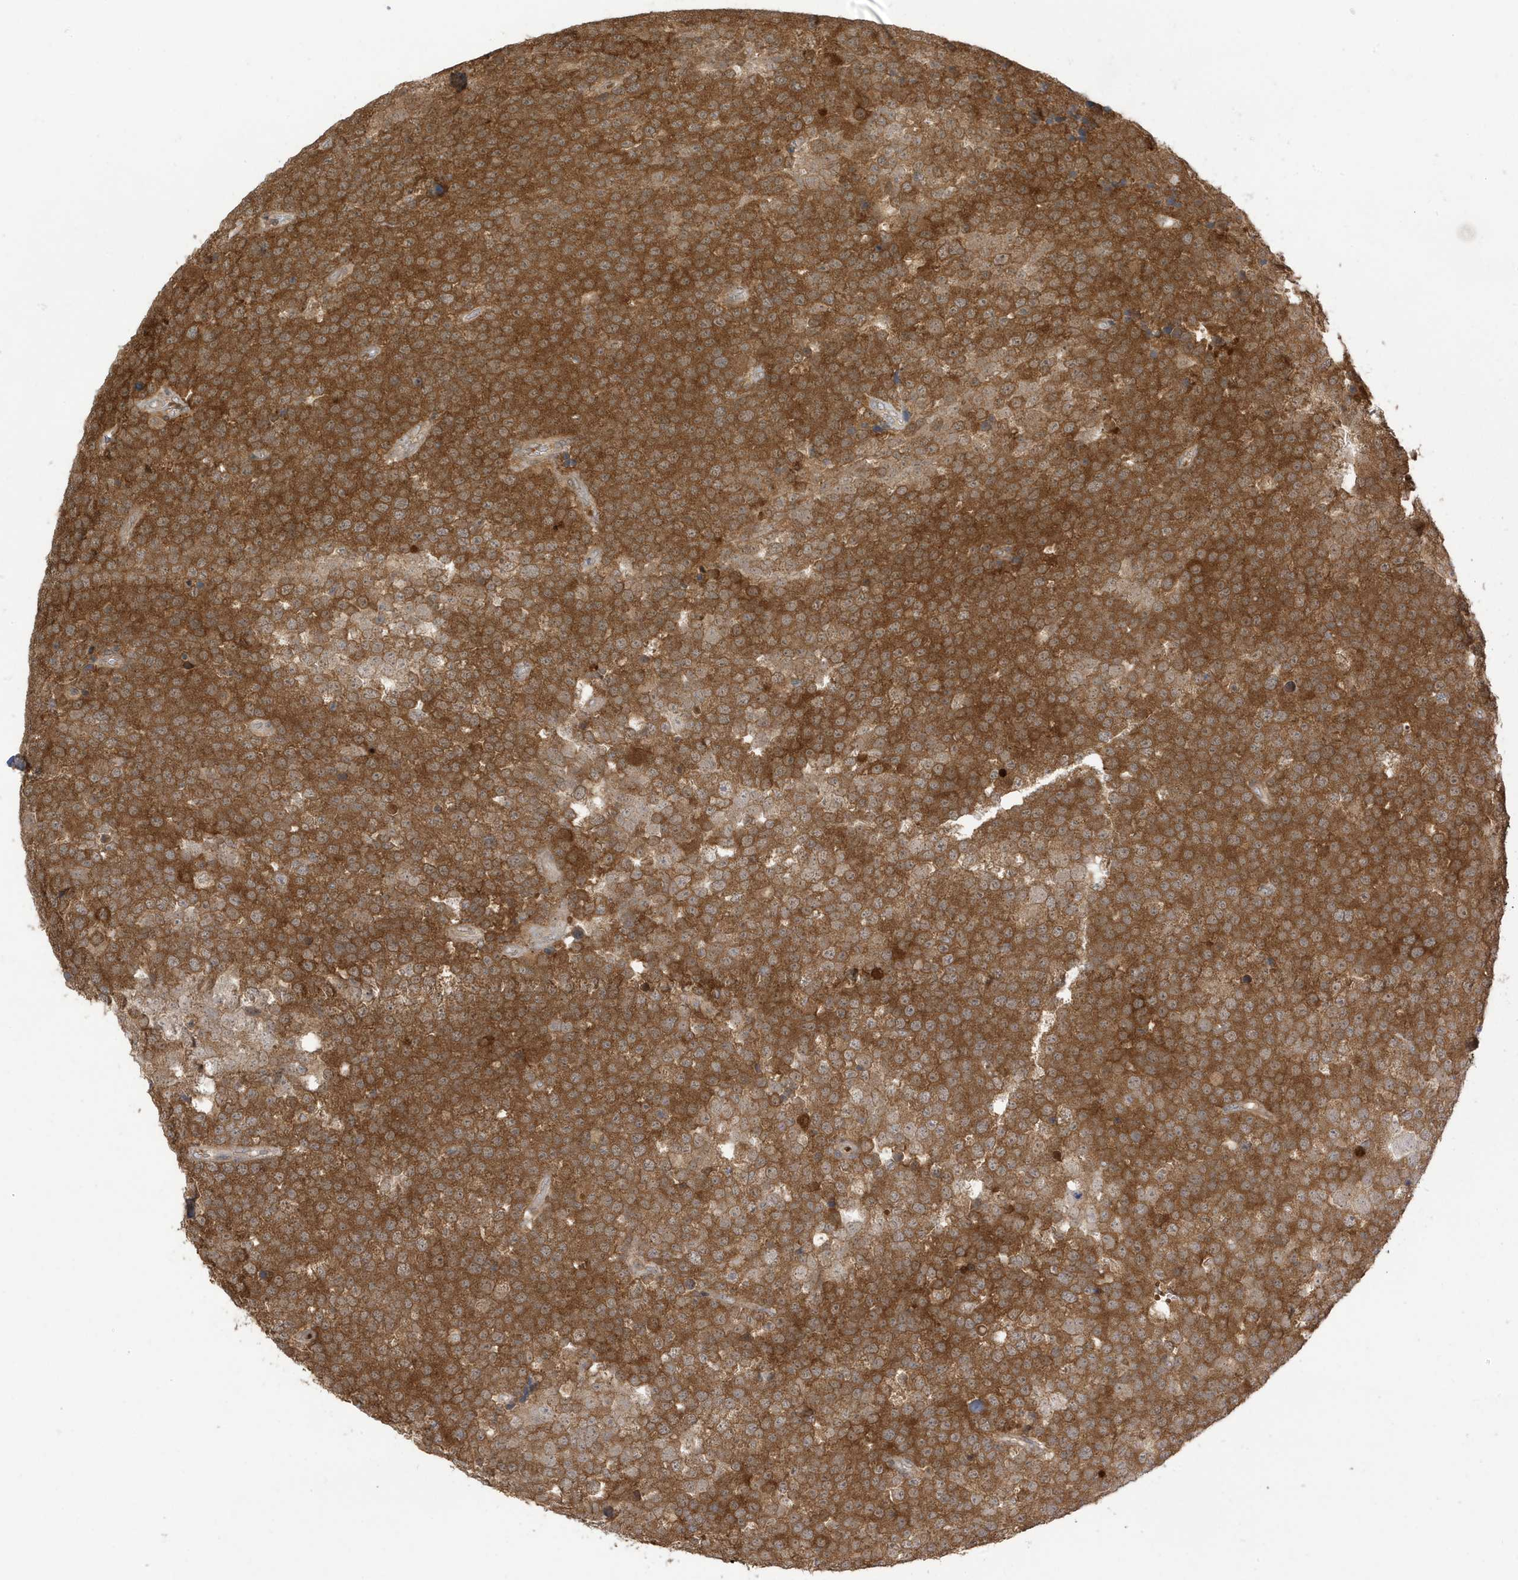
{"staining": {"intensity": "strong", "quantity": ">75%", "location": "cytoplasmic/membranous"}, "tissue": "testis cancer", "cell_type": "Tumor cells", "image_type": "cancer", "snomed": [{"axis": "morphology", "description": "Seminoma, NOS"}, {"axis": "topography", "description": "Testis"}], "caption": "Tumor cells exhibit high levels of strong cytoplasmic/membranous expression in approximately >75% of cells in testis cancer.", "gene": "TAB3", "patient": {"sex": "male", "age": 71}}